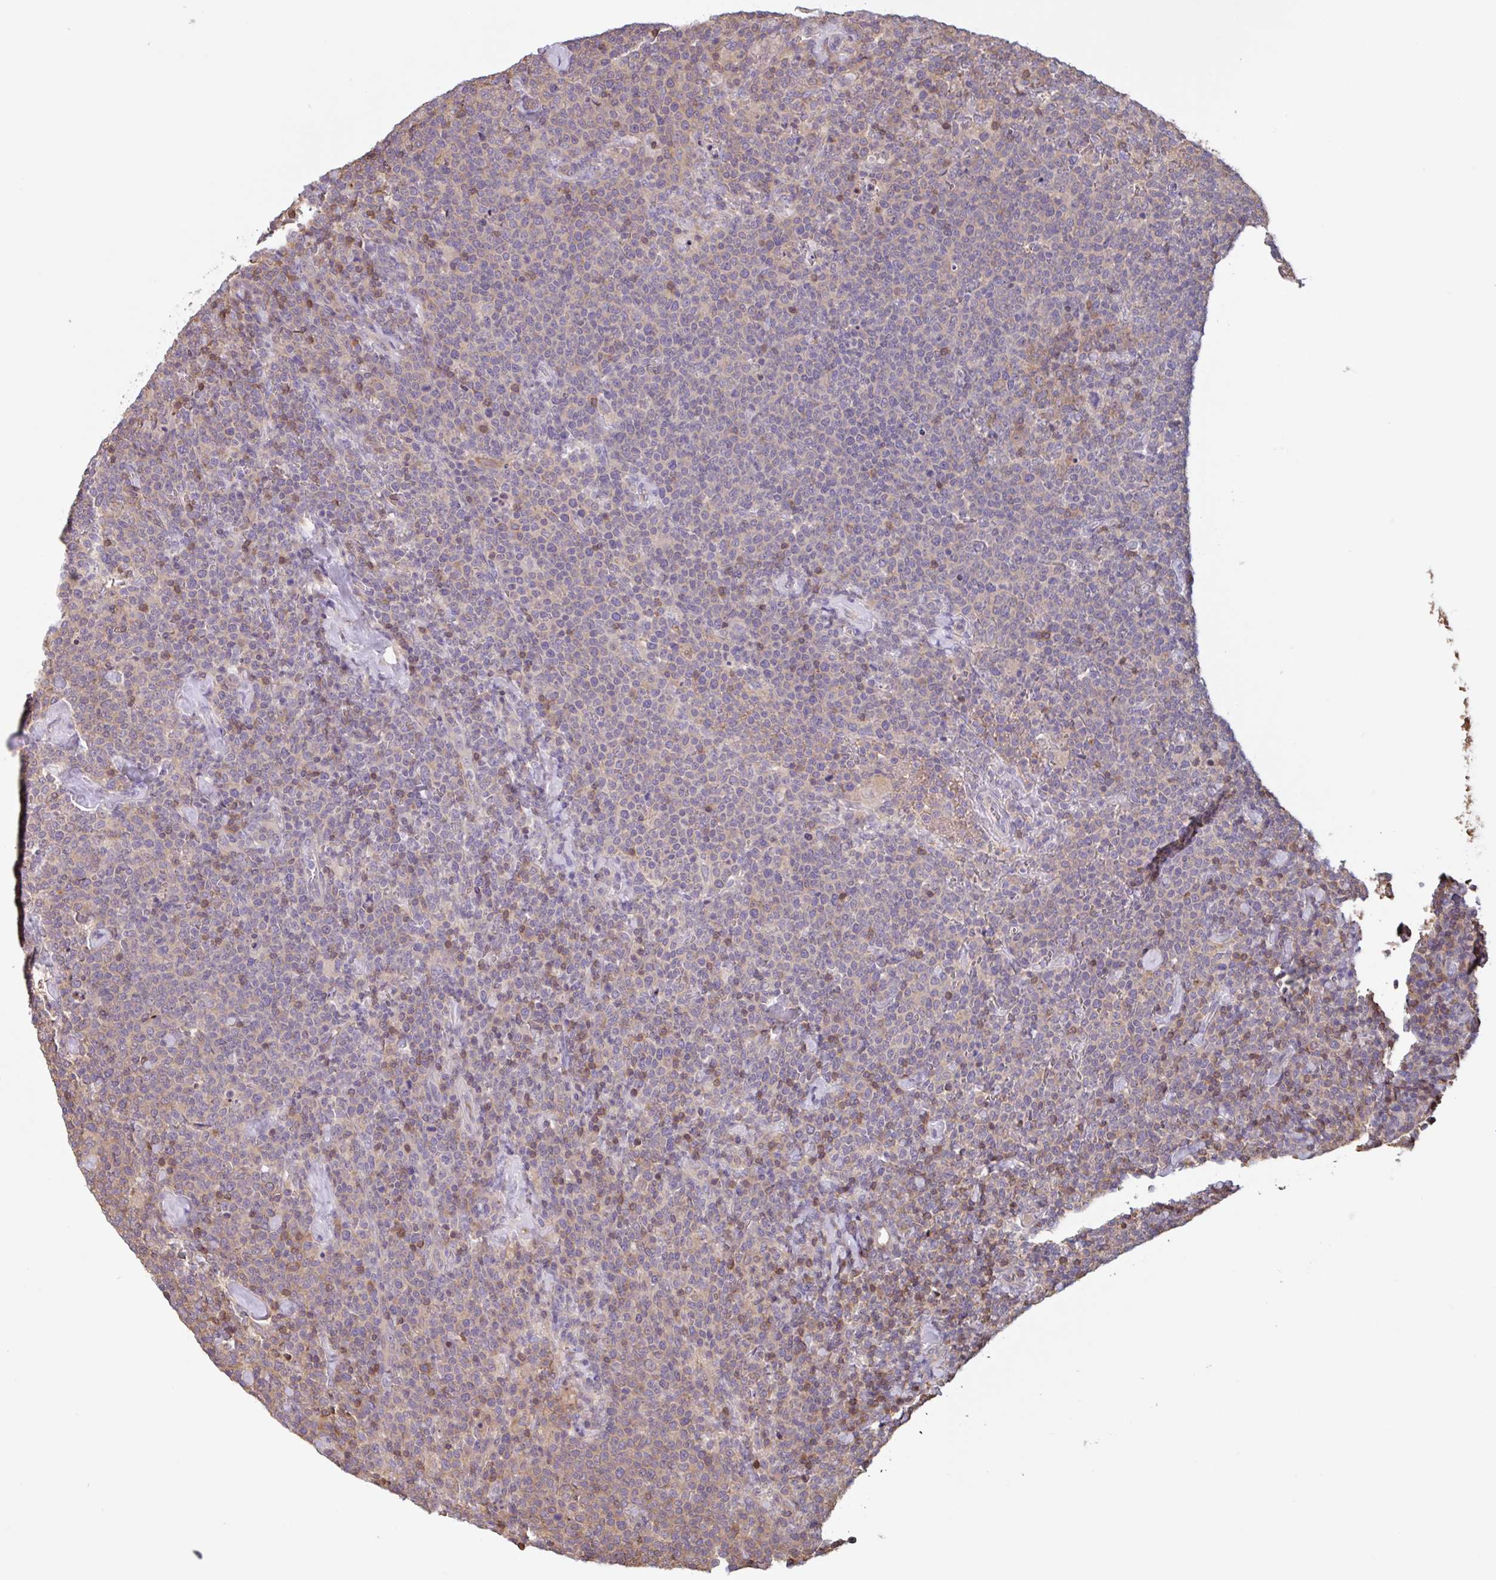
{"staining": {"intensity": "negative", "quantity": "none", "location": "none"}, "tissue": "lymphoma", "cell_type": "Tumor cells", "image_type": "cancer", "snomed": [{"axis": "morphology", "description": "Malignant lymphoma, non-Hodgkin's type, High grade"}, {"axis": "topography", "description": "Lymph node"}], "caption": "An immunohistochemistry (IHC) histopathology image of high-grade malignant lymphoma, non-Hodgkin's type is shown. There is no staining in tumor cells of high-grade malignant lymphoma, non-Hodgkin's type.", "gene": "OTOP2", "patient": {"sex": "male", "age": 61}}